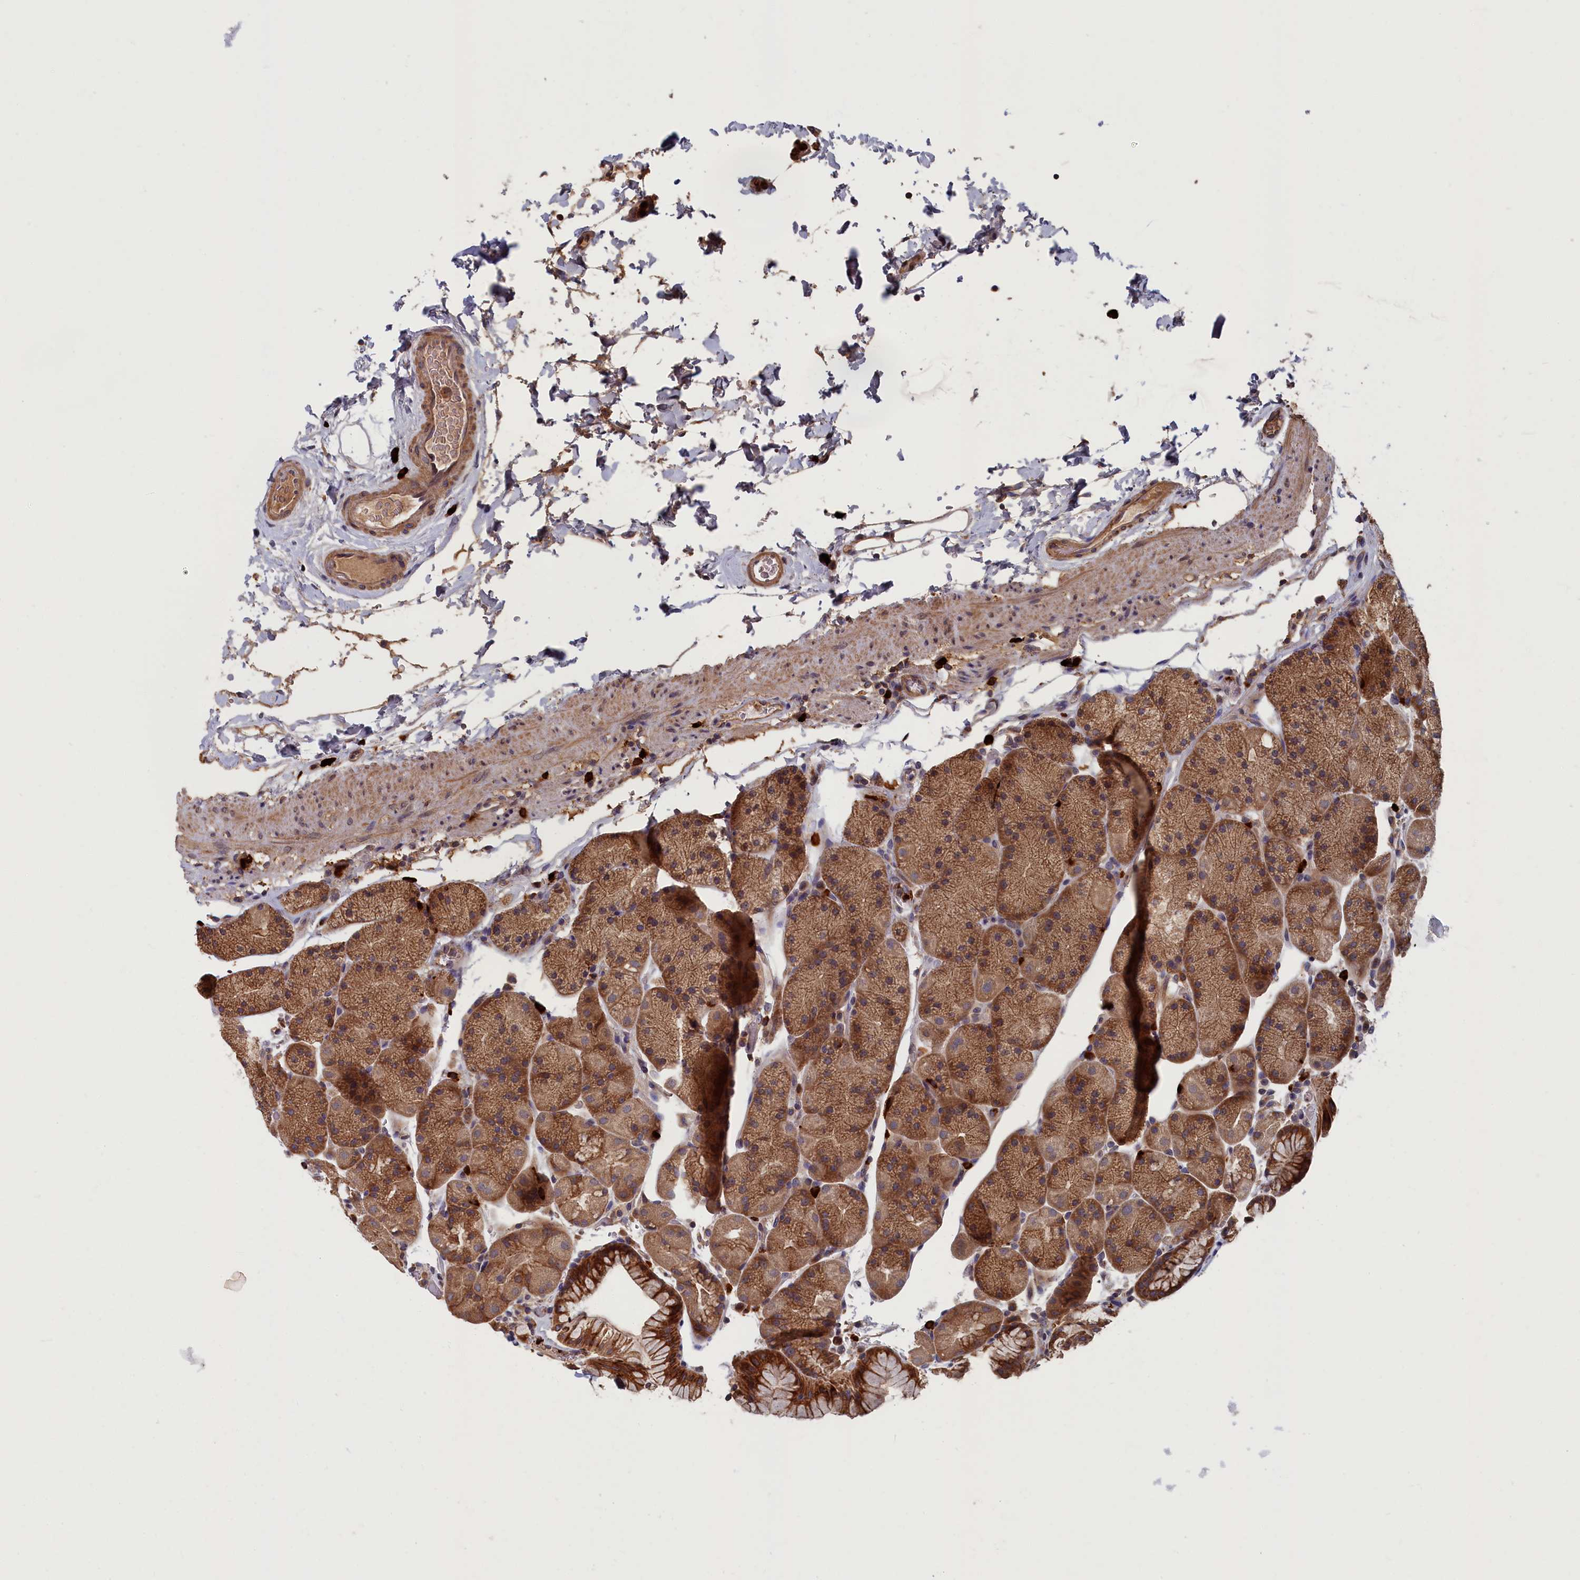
{"staining": {"intensity": "strong", "quantity": ">75%", "location": "cytoplasmic/membranous"}, "tissue": "stomach", "cell_type": "Glandular cells", "image_type": "normal", "snomed": [{"axis": "morphology", "description": "Normal tissue, NOS"}, {"axis": "topography", "description": "Stomach, upper"}, {"axis": "topography", "description": "Stomach, lower"}], "caption": "Unremarkable stomach was stained to show a protein in brown. There is high levels of strong cytoplasmic/membranous expression in approximately >75% of glandular cells.", "gene": "TNK2", "patient": {"sex": "male", "age": 67}}